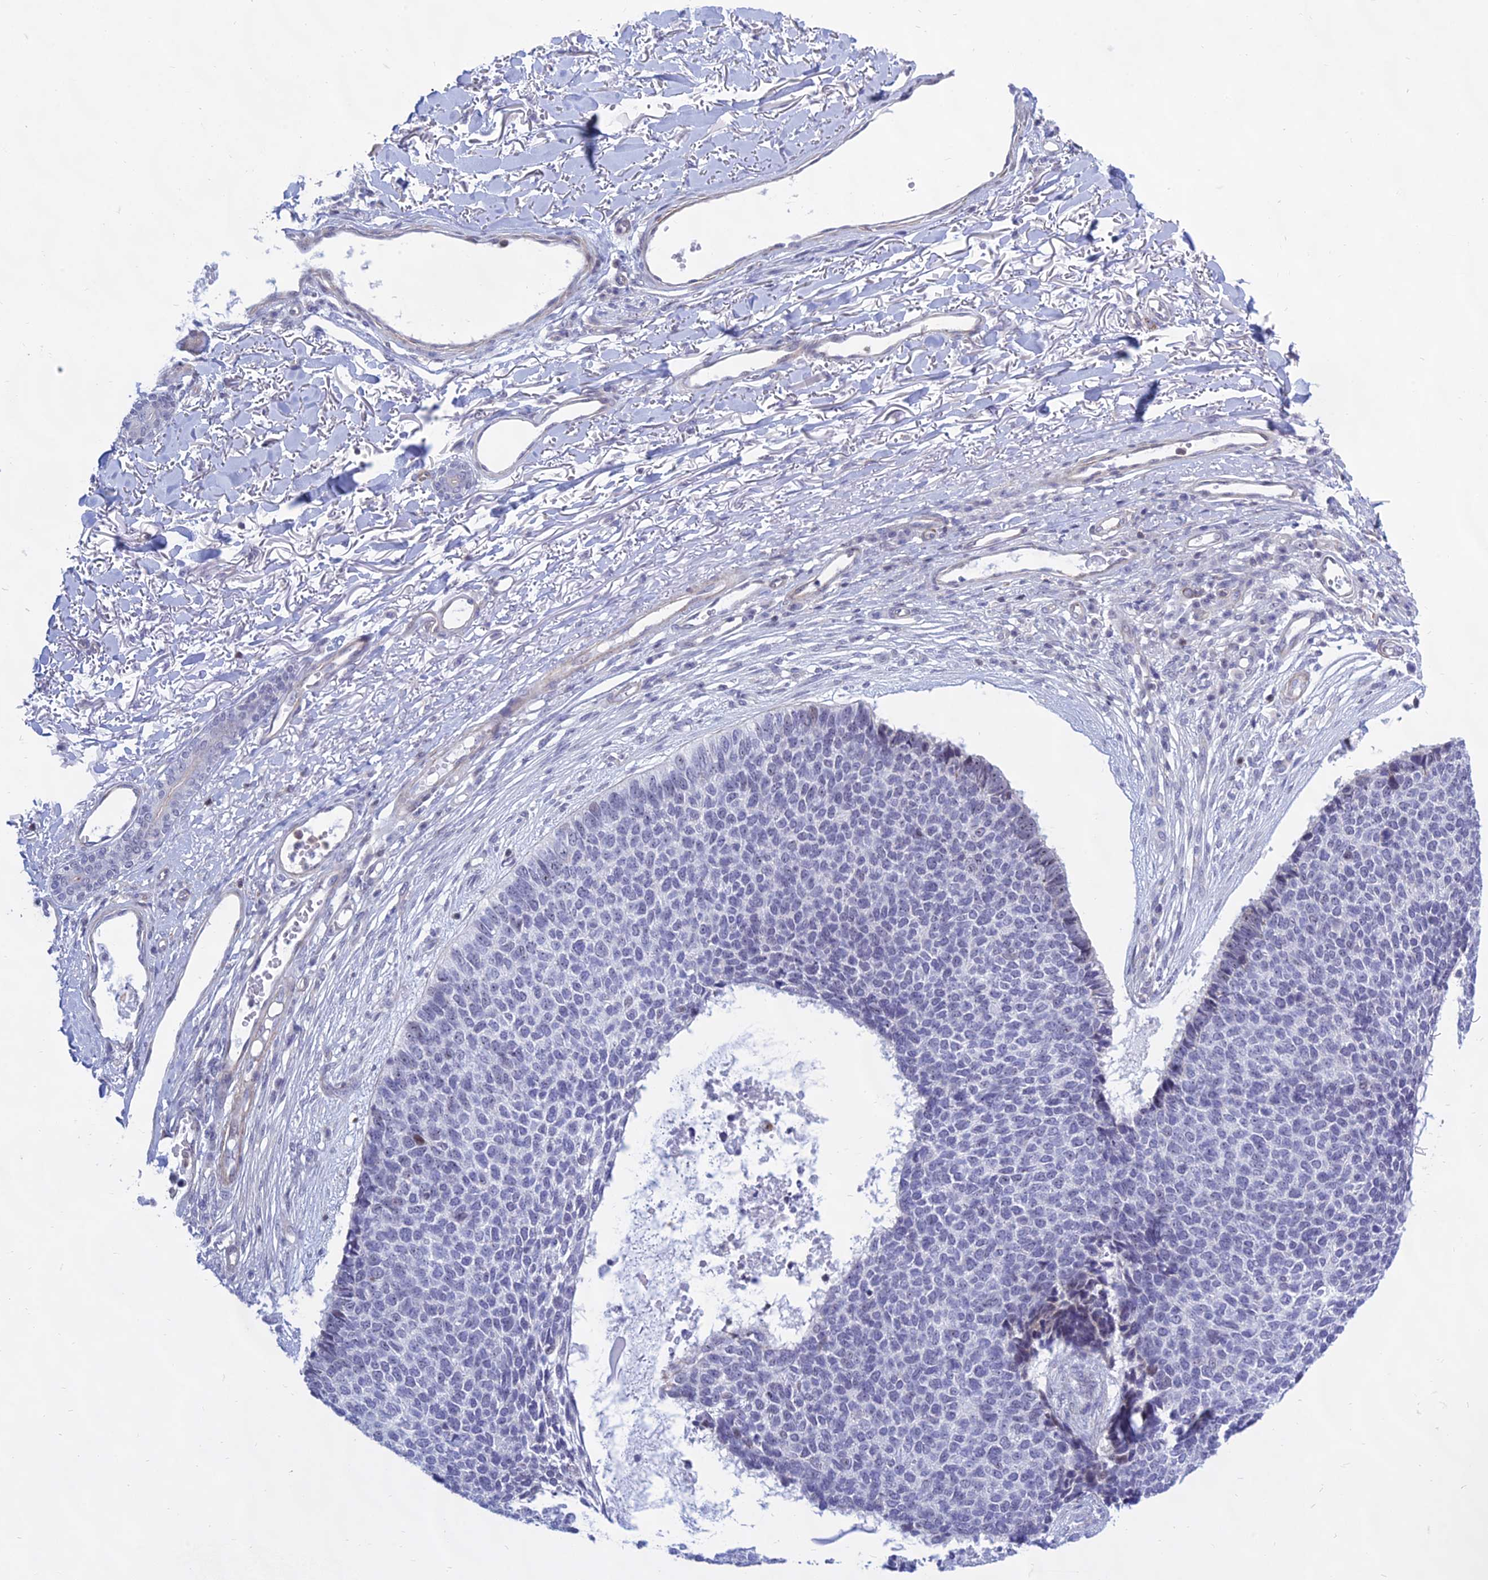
{"staining": {"intensity": "negative", "quantity": "none", "location": "none"}, "tissue": "skin cancer", "cell_type": "Tumor cells", "image_type": "cancer", "snomed": [{"axis": "morphology", "description": "Basal cell carcinoma"}, {"axis": "topography", "description": "Skin"}], "caption": "Immunohistochemistry (IHC) photomicrograph of human basal cell carcinoma (skin) stained for a protein (brown), which displays no expression in tumor cells.", "gene": "KRR1", "patient": {"sex": "female", "age": 84}}